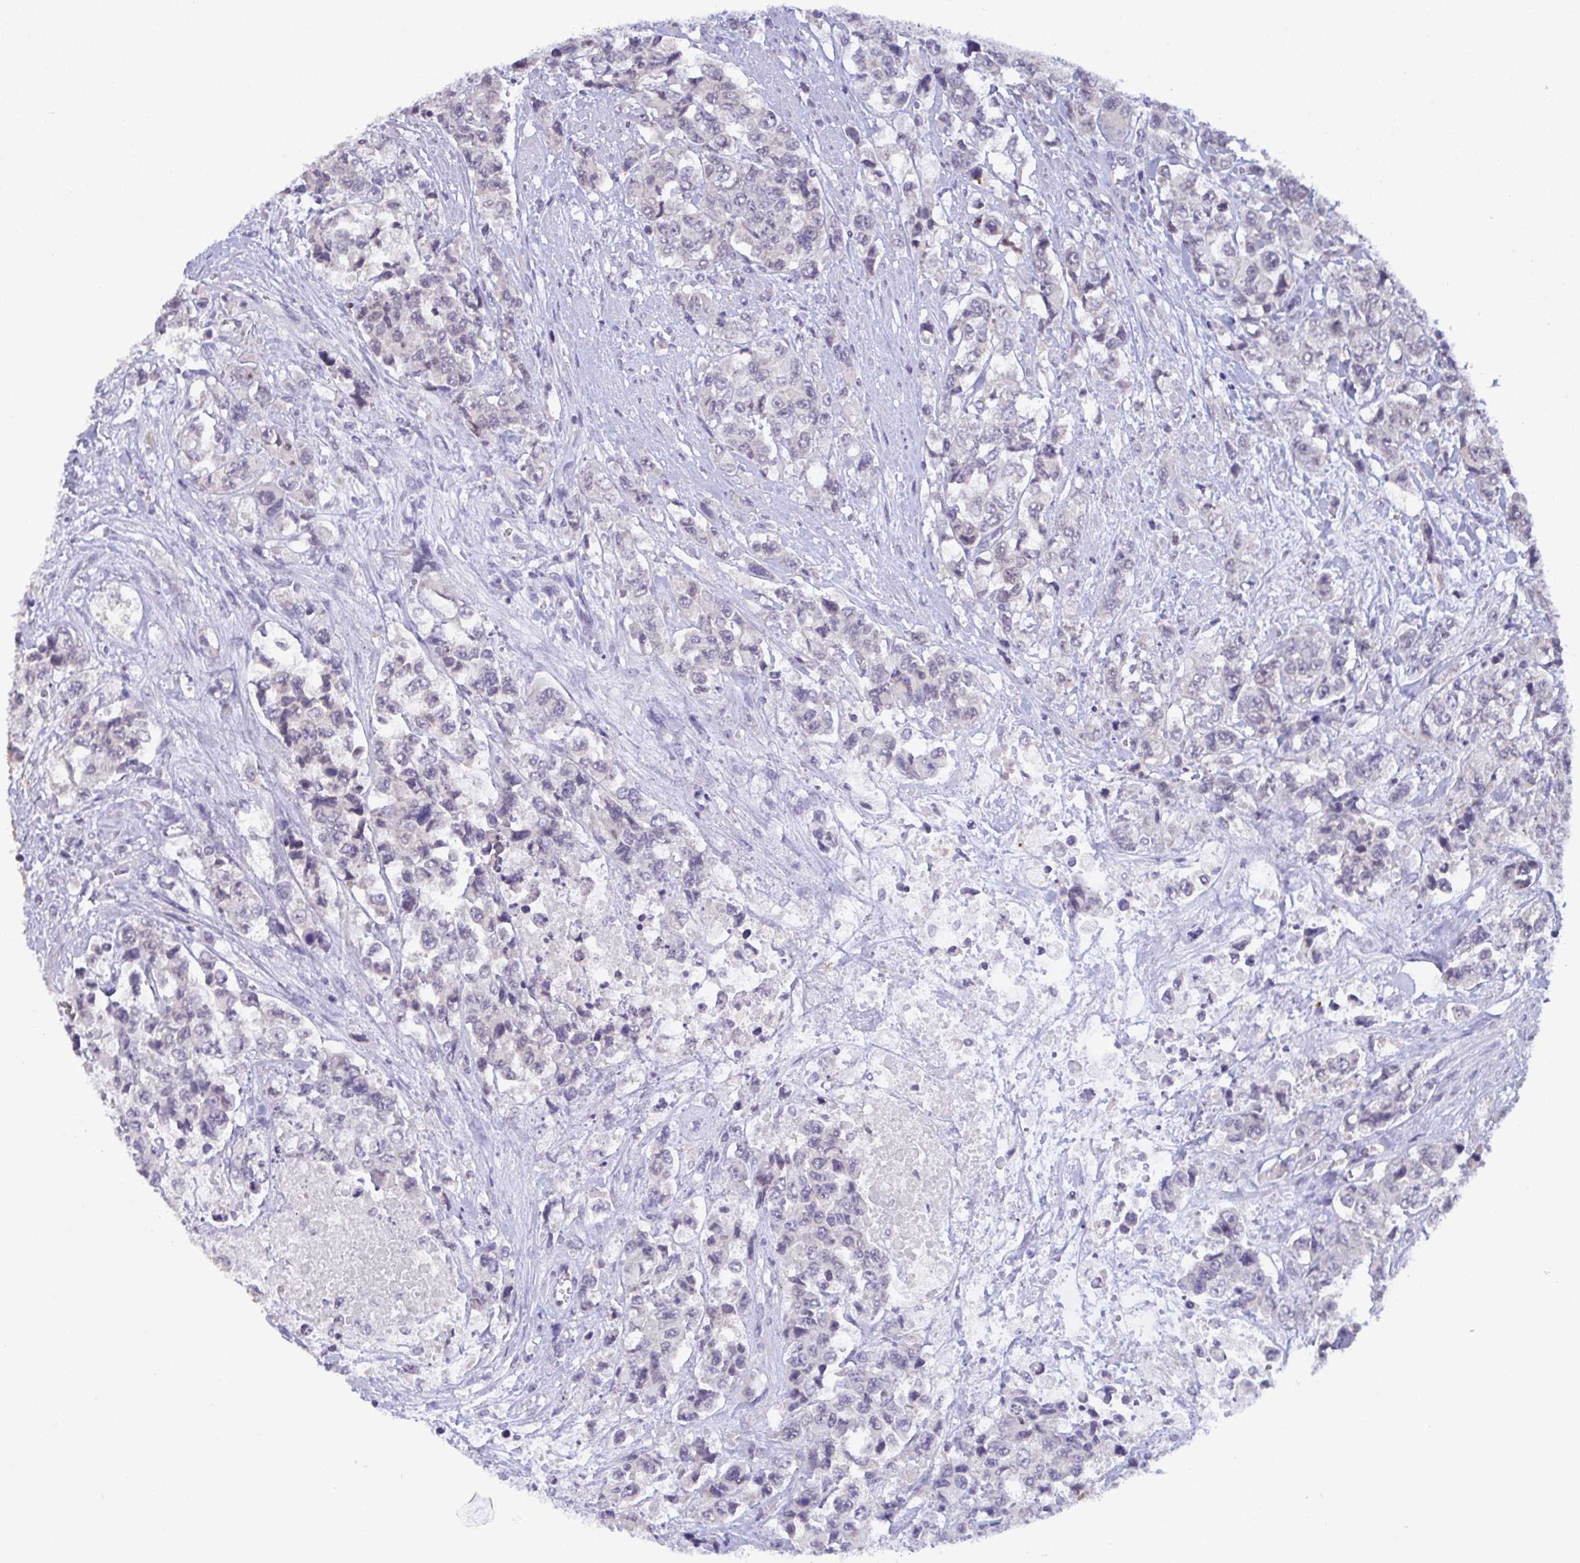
{"staining": {"intensity": "negative", "quantity": "none", "location": "none"}, "tissue": "urothelial cancer", "cell_type": "Tumor cells", "image_type": "cancer", "snomed": [{"axis": "morphology", "description": "Urothelial carcinoma, High grade"}, {"axis": "topography", "description": "Urinary bladder"}], "caption": "Urothelial carcinoma (high-grade) stained for a protein using immunohistochemistry shows no staining tumor cells.", "gene": "SERPINB13", "patient": {"sex": "female", "age": 78}}